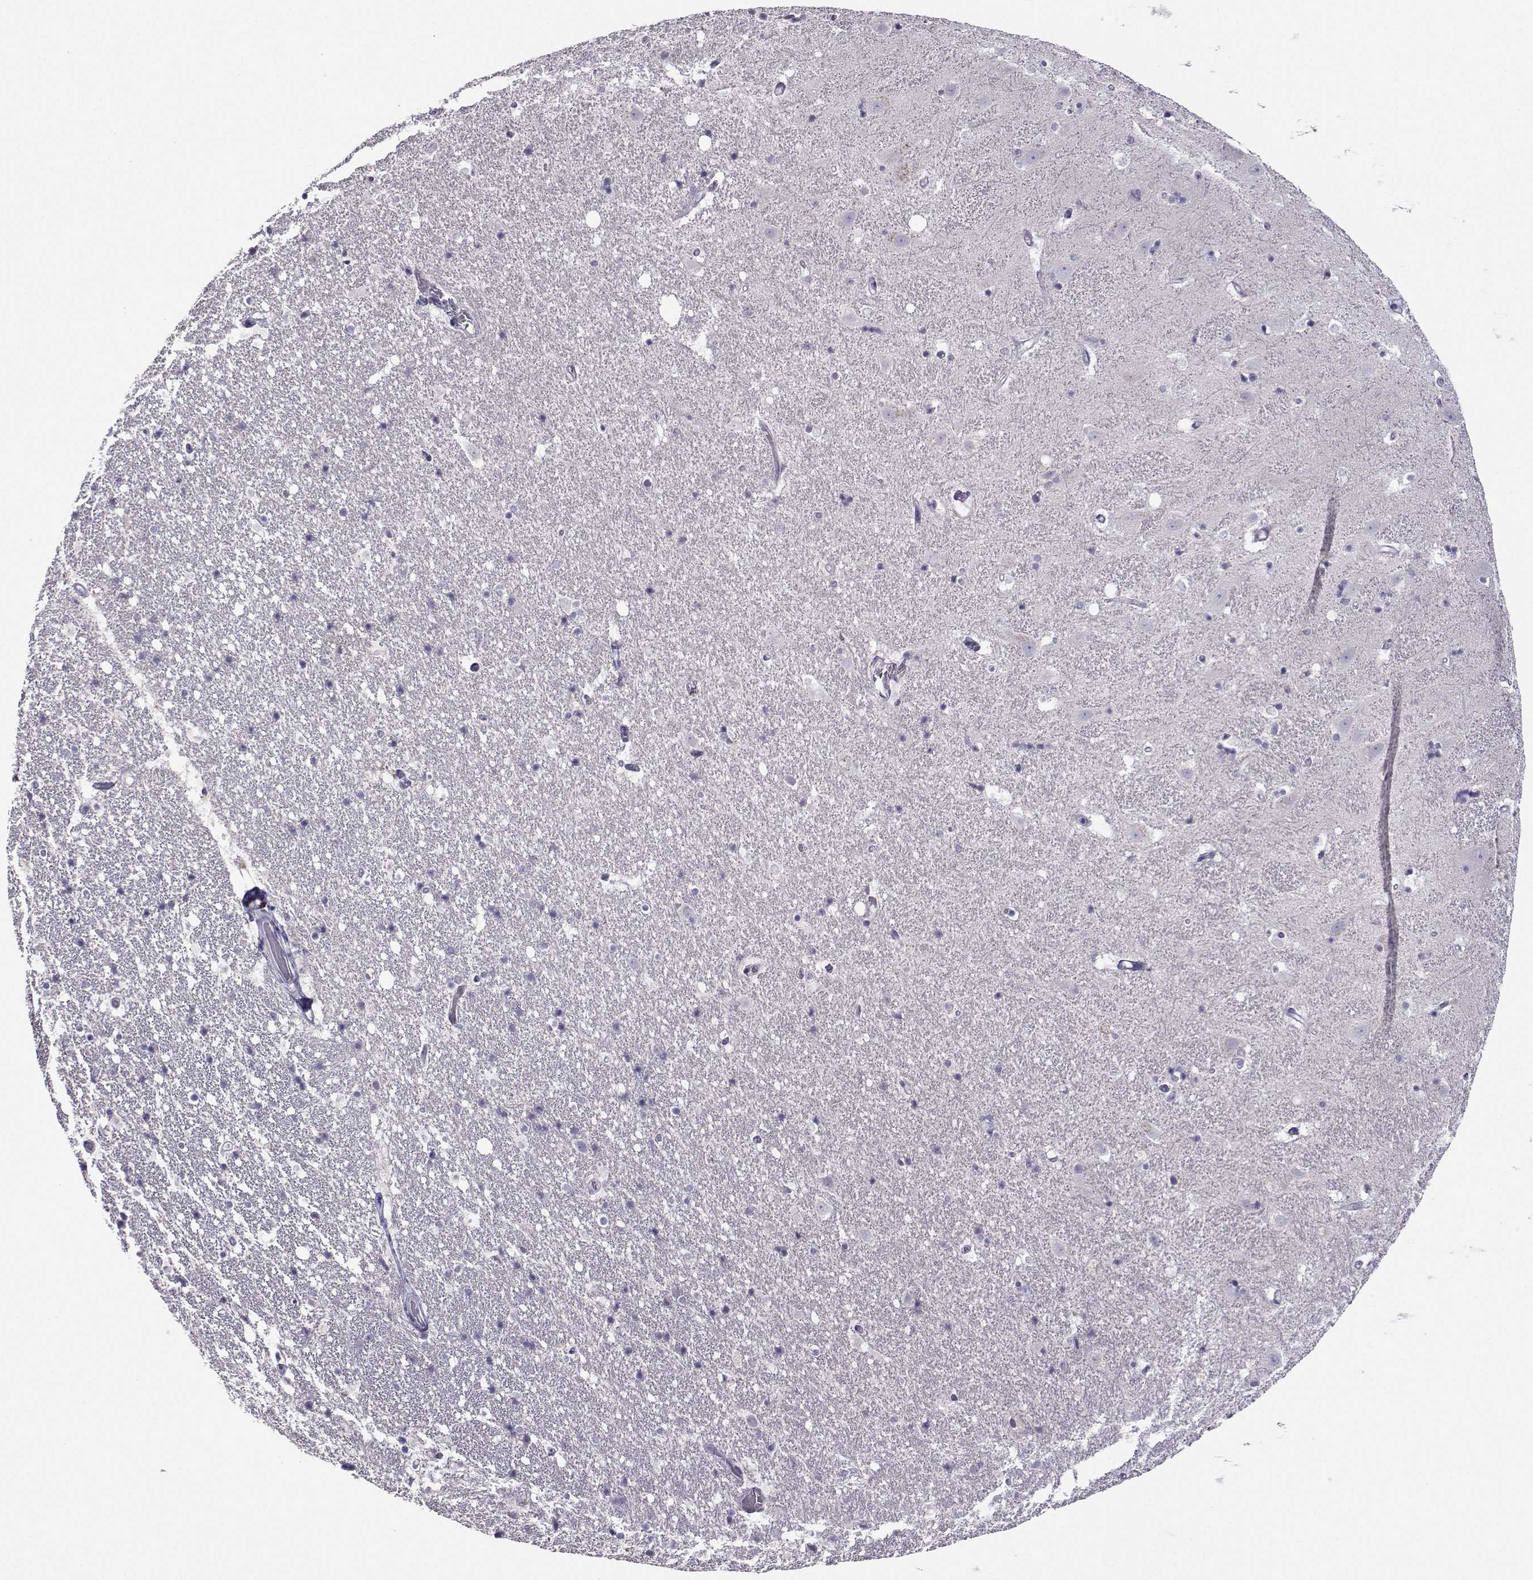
{"staining": {"intensity": "negative", "quantity": "none", "location": "none"}, "tissue": "hippocampus", "cell_type": "Glial cells", "image_type": "normal", "snomed": [{"axis": "morphology", "description": "Normal tissue, NOS"}, {"axis": "topography", "description": "Hippocampus"}], "caption": "A high-resolution image shows immunohistochemistry (IHC) staining of benign hippocampus, which shows no significant positivity in glial cells.", "gene": "CRYBB1", "patient": {"sex": "male", "age": 49}}